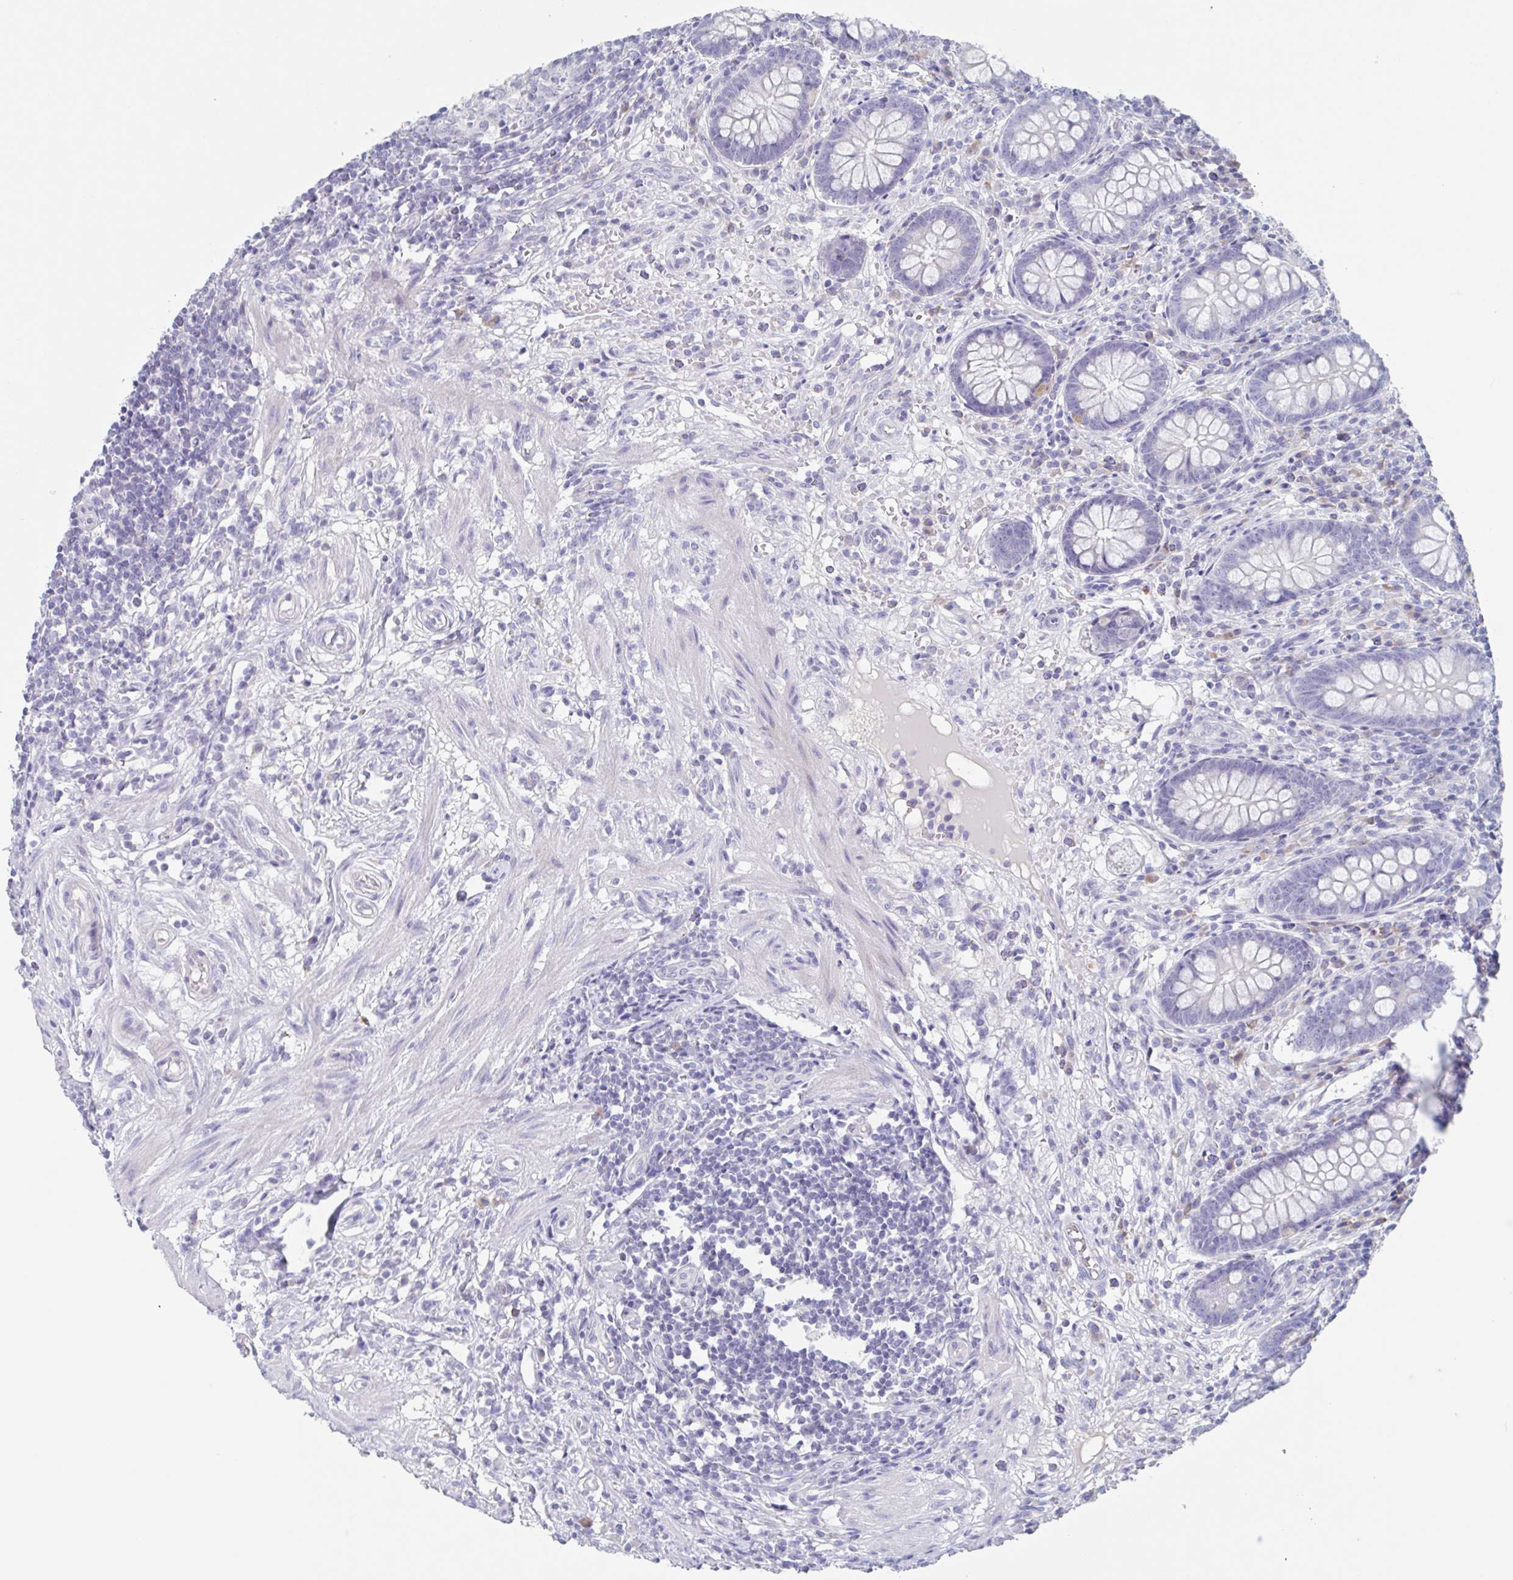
{"staining": {"intensity": "negative", "quantity": "none", "location": "none"}, "tissue": "appendix", "cell_type": "Glandular cells", "image_type": "normal", "snomed": [{"axis": "morphology", "description": "Normal tissue, NOS"}, {"axis": "topography", "description": "Appendix"}], "caption": "This is an IHC image of unremarkable human appendix. There is no expression in glandular cells.", "gene": "NOXRED1", "patient": {"sex": "female", "age": 56}}